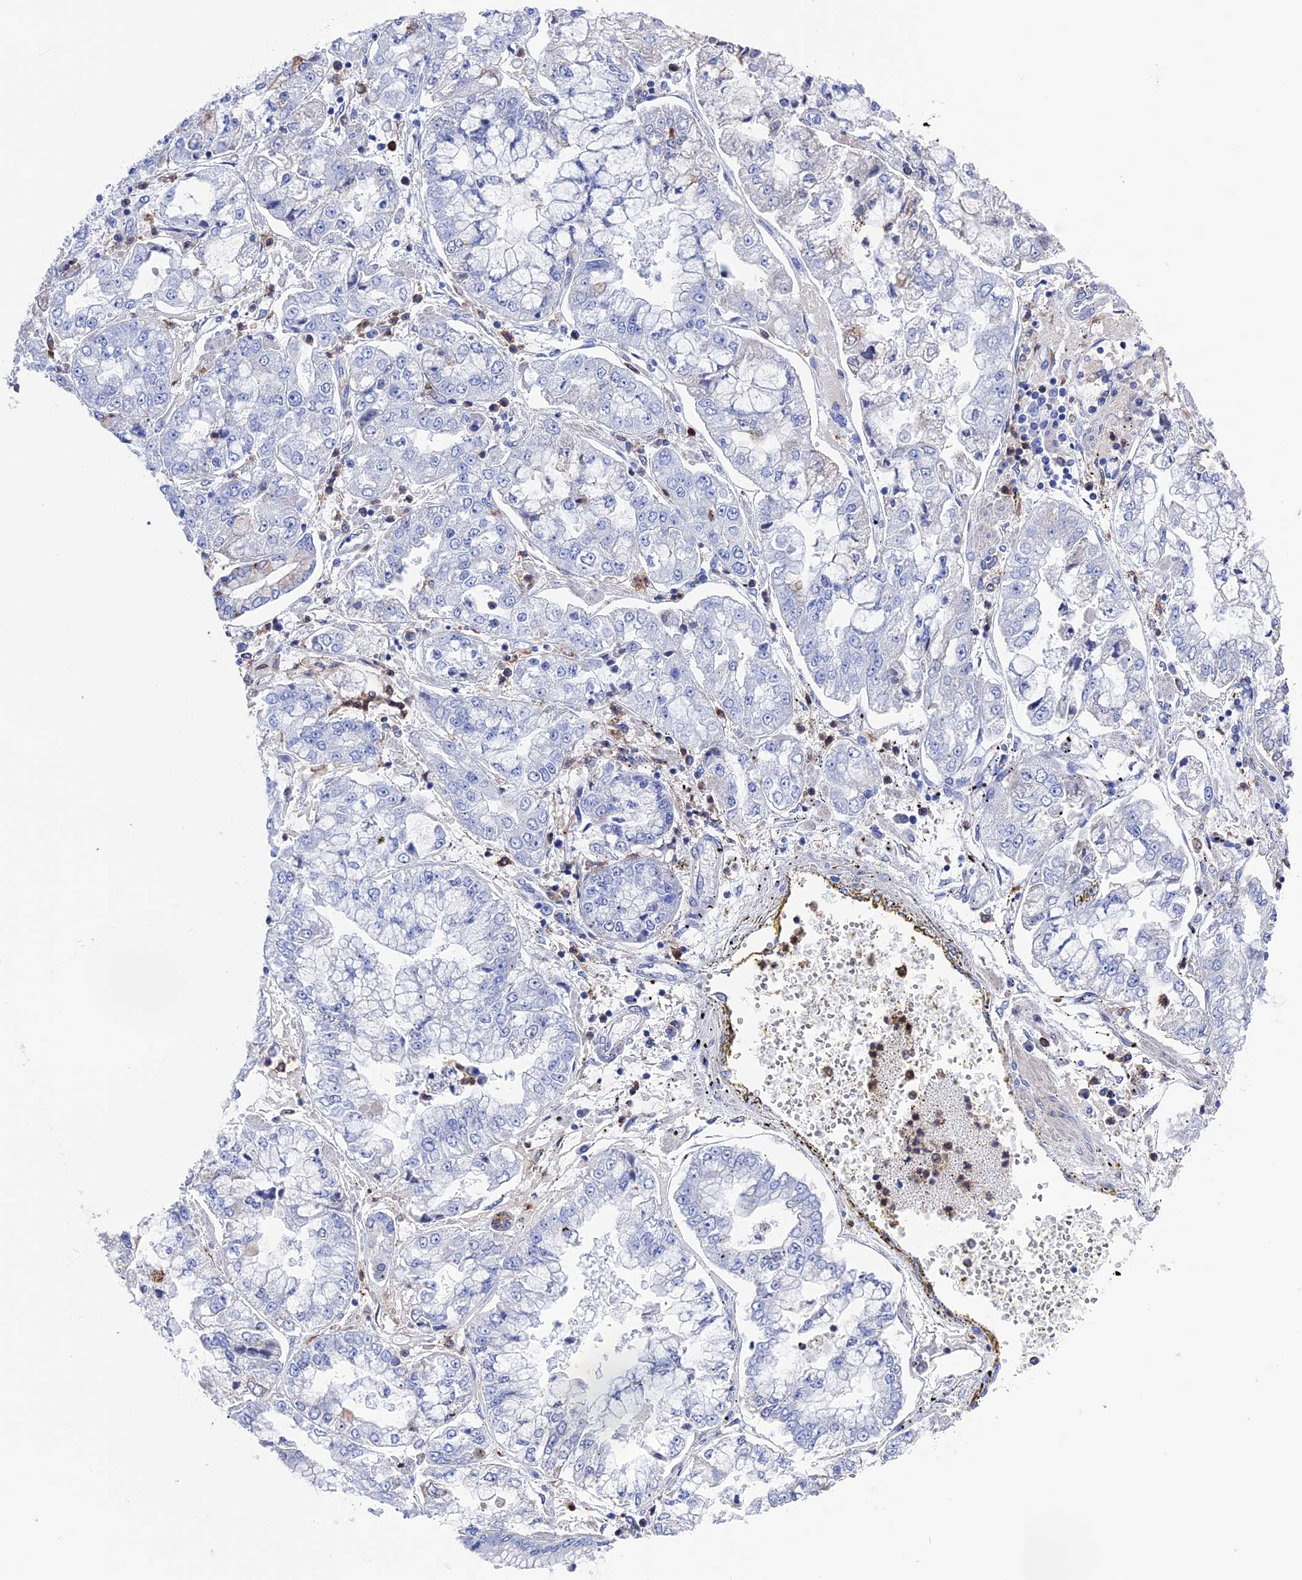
{"staining": {"intensity": "negative", "quantity": "none", "location": "none"}, "tissue": "stomach cancer", "cell_type": "Tumor cells", "image_type": "cancer", "snomed": [{"axis": "morphology", "description": "Adenocarcinoma, NOS"}, {"axis": "topography", "description": "Stomach"}], "caption": "Tumor cells are negative for protein expression in human adenocarcinoma (stomach).", "gene": "TYROBP", "patient": {"sex": "male", "age": 76}}